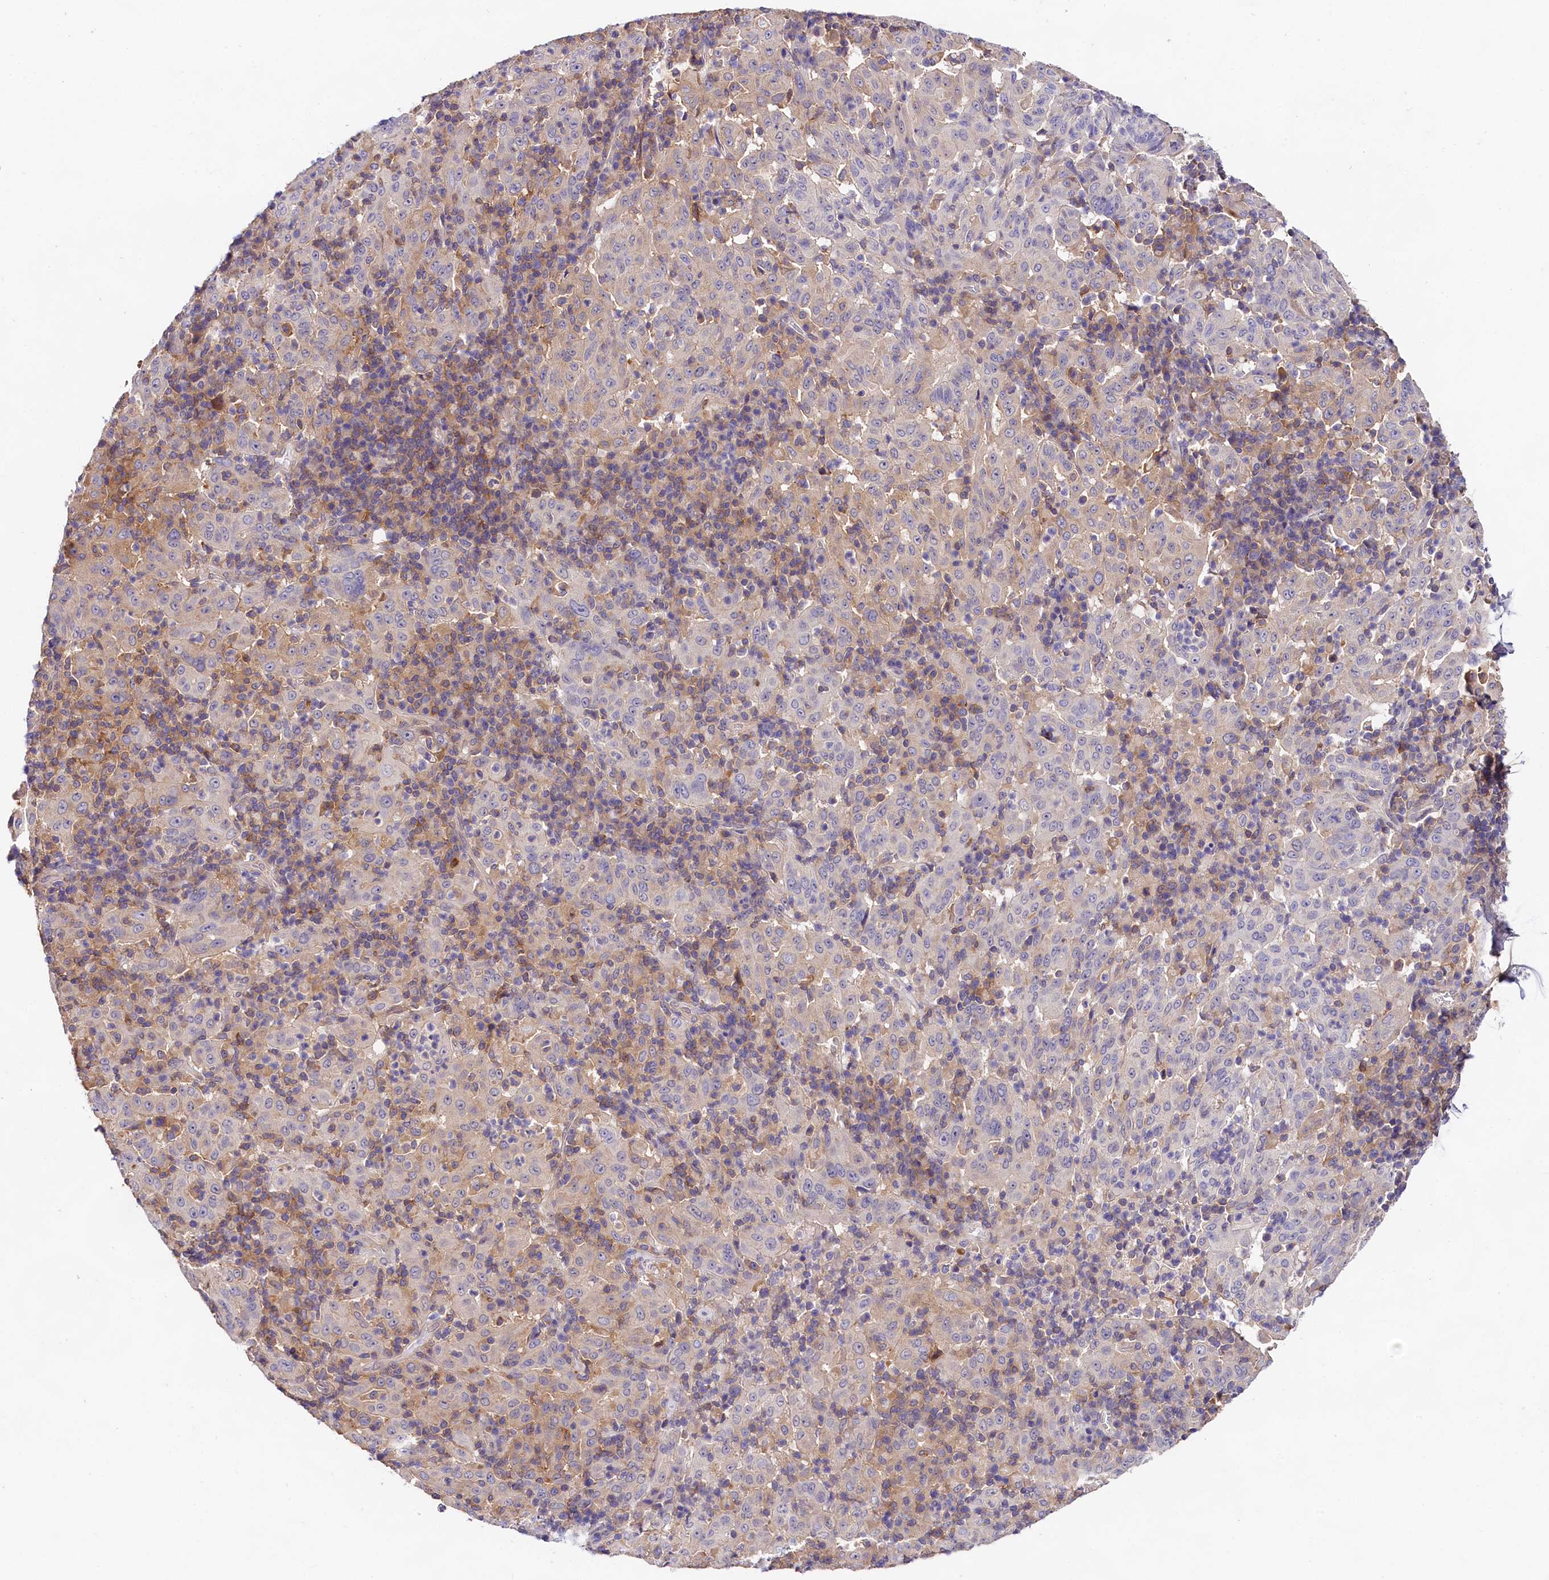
{"staining": {"intensity": "moderate", "quantity": "<25%", "location": "cytoplasmic/membranous"}, "tissue": "pancreatic cancer", "cell_type": "Tumor cells", "image_type": "cancer", "snomed": [{"axis": "morphology", "description": "Adenocarcinoma, NOS"}, {"axis": "topography", "description": "Pancreas"}], "caption": "Immunohistochemistry (IHC) (DAB (3,3'-diaminobenzidine)) staining of pancreatic cancer shows moderate cytoplasmic/membranous protein expression in approximately <25% of tumor cells.", "gene": "OAS3", "patient": {"sex": "male", "age": 63}}